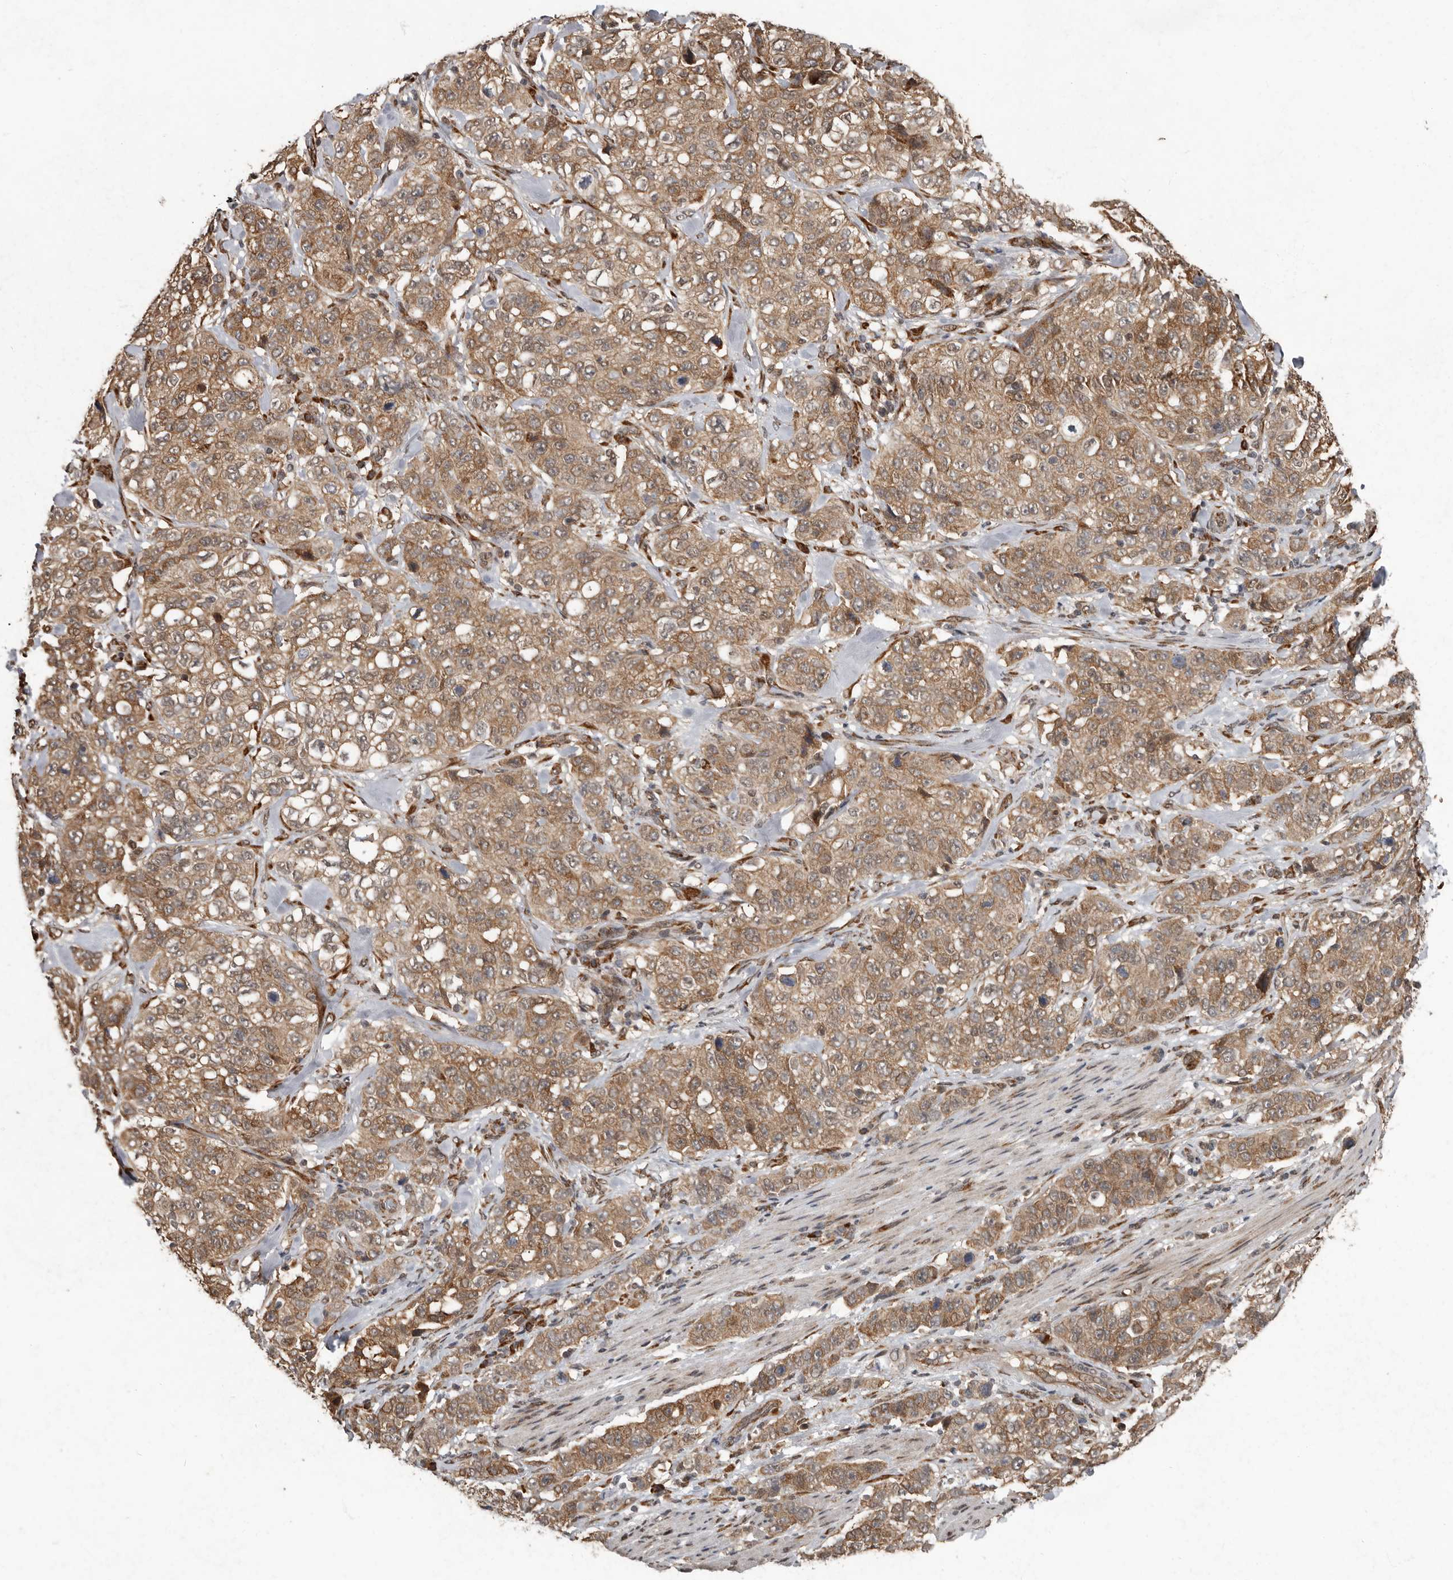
{"staining": {"intensity": "moderate", "quantity": ">75%", "location": "cytoplasmic/membranous"}, "tissue": "stomach cancer", "cell_type": "Tumor cells", "image_type": "cancer", "snomed": [{"axis": "morphology", "description": "Adenocarcinoma, NOS"}, {"axis": "topography", "description": "Stomach"}], "caption": "Immunohistochemical staining of stomach adenocarcinoma exhibits medium levels of moderate cytoplasmic/membranous staining in about >75% of tumor cells. (DAB IHC with brightfield microscopy, high magnification).", "gene": "LRGUK", "patient": {"sex": "male", "age": 48}}